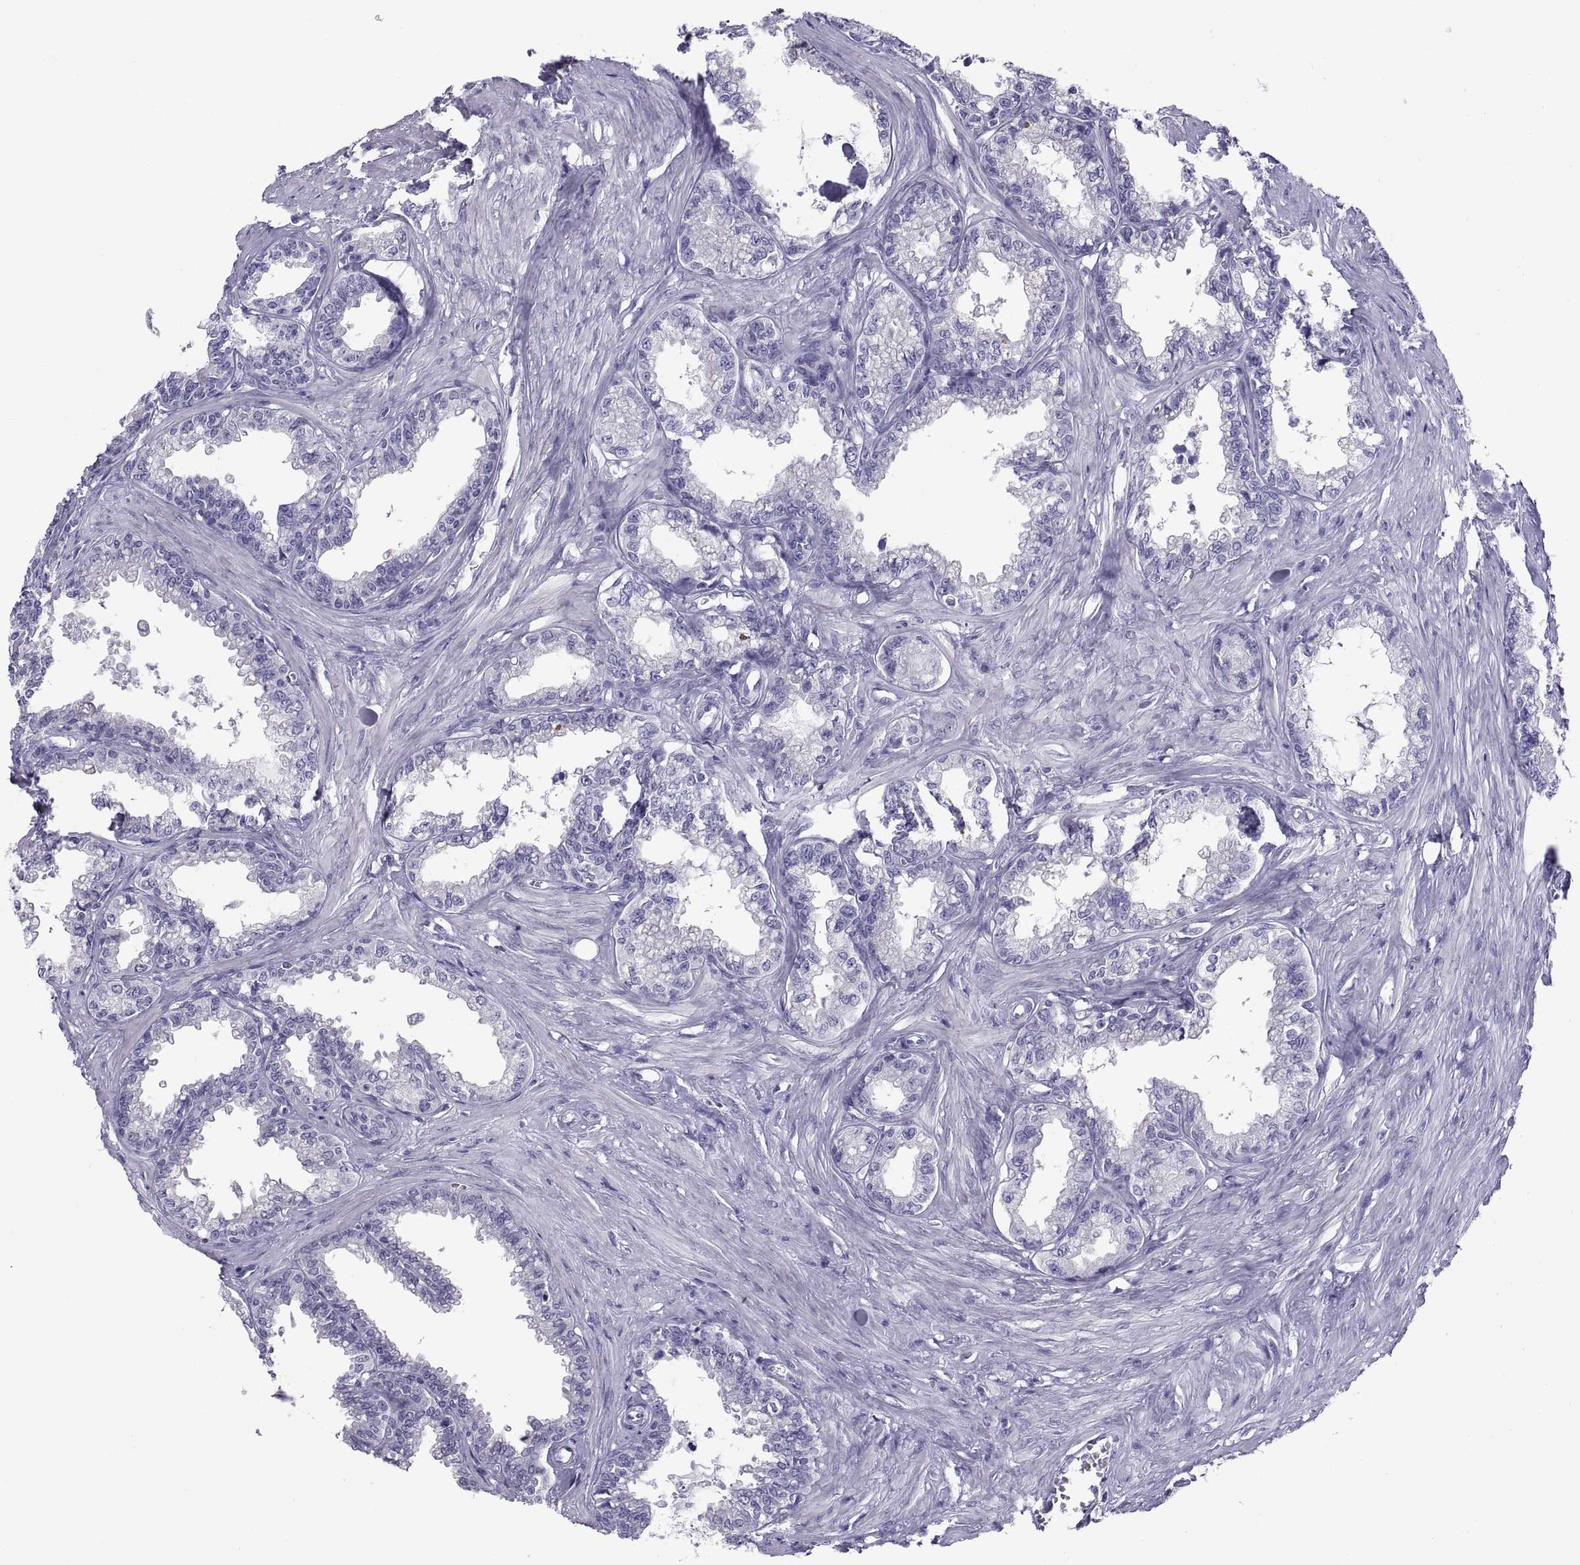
{"staining": {"intensity": "negative", "quantity": "none", "location": "none"}, "tissue": "seminal vesicle", "cell_type": "Glandular cells", "image_type": "normal", "snomed": [{"axis": "morphology", "description": "Normal tissue, NOS"}, {"axis": "morphology", "description": "Urothelial carcinoma, NOS"}, {"axis": "topography", "description": "Urinary bladder"}, {"axis": "topography", "description": "Seminal veicle"}], "caption": "This is a photomicrograph of IHC staining of normal seminal vesicle, which shows no expression in glandular cells. The staining is performed using DAB (3,3'-diaminobenzidine) brown chromogen with nuclei counter-stained in using hematoxylin.", "gene": "RNASE12", "patient": {"sex": "male", "age": 76}}